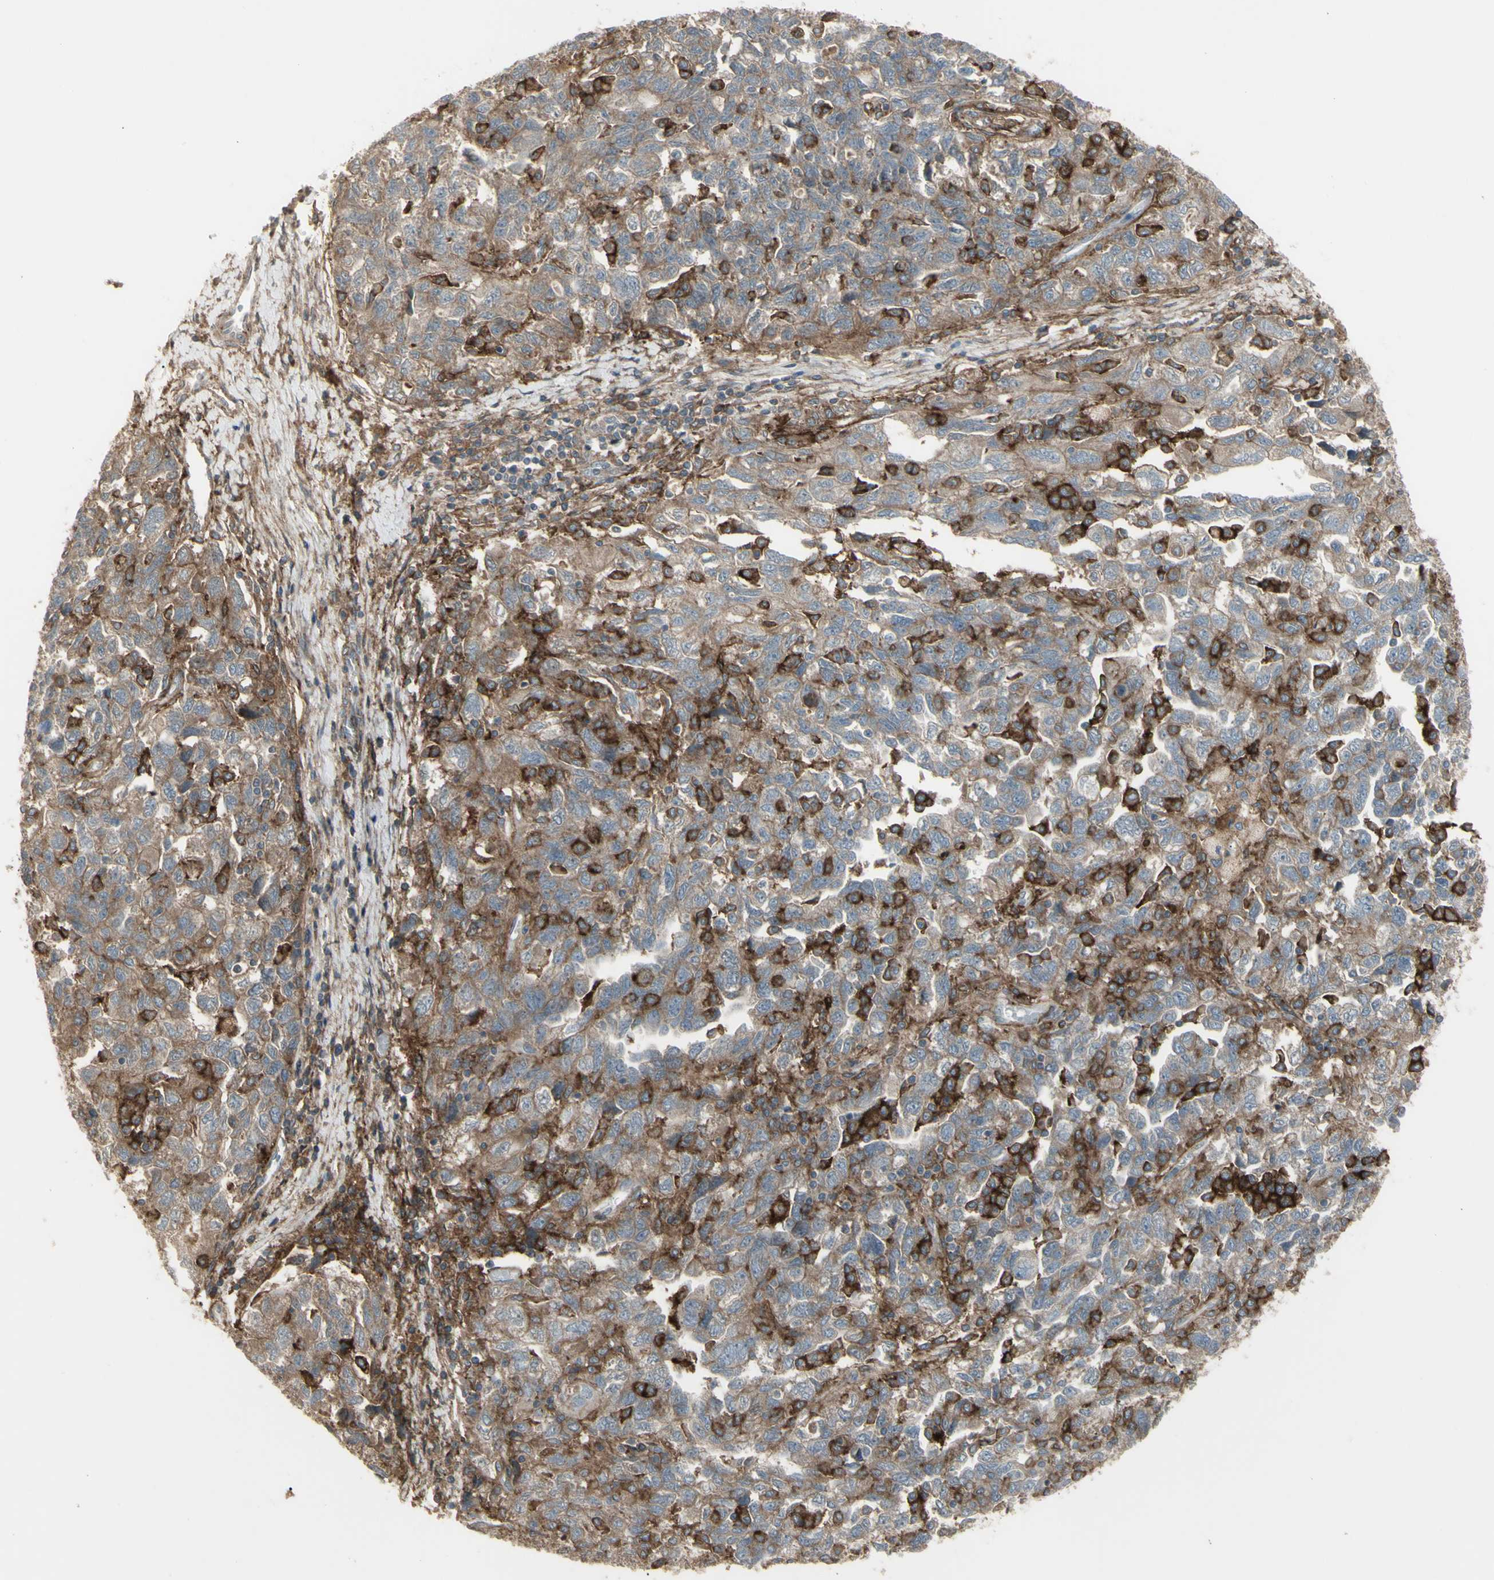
{"staining": {"intensity": "strong", "quantity": "25%-75%", "location": "cytoplasmic/membranous"}, "tissue": "ovarian cancer", "cell_type": "Tumor cells", "image_type": "cancer", "snomed": [{"axis": "morphology", "description": "Carcinoma, NOS"}, {"axis": "morphology", "description": "Cystadenocarcinoma, serous, NOS"}, {"axis": "topography", "description": "Ovary"}], "caption": "Carcinoma (ovarian) was stained to show a protein in brown. There is high levels of strong cytoplasmic/membranous positivity in approximately 25%-75% of tumor cells.", "gene": "CD276", "patient": {"sex": "female", "age": 69}}